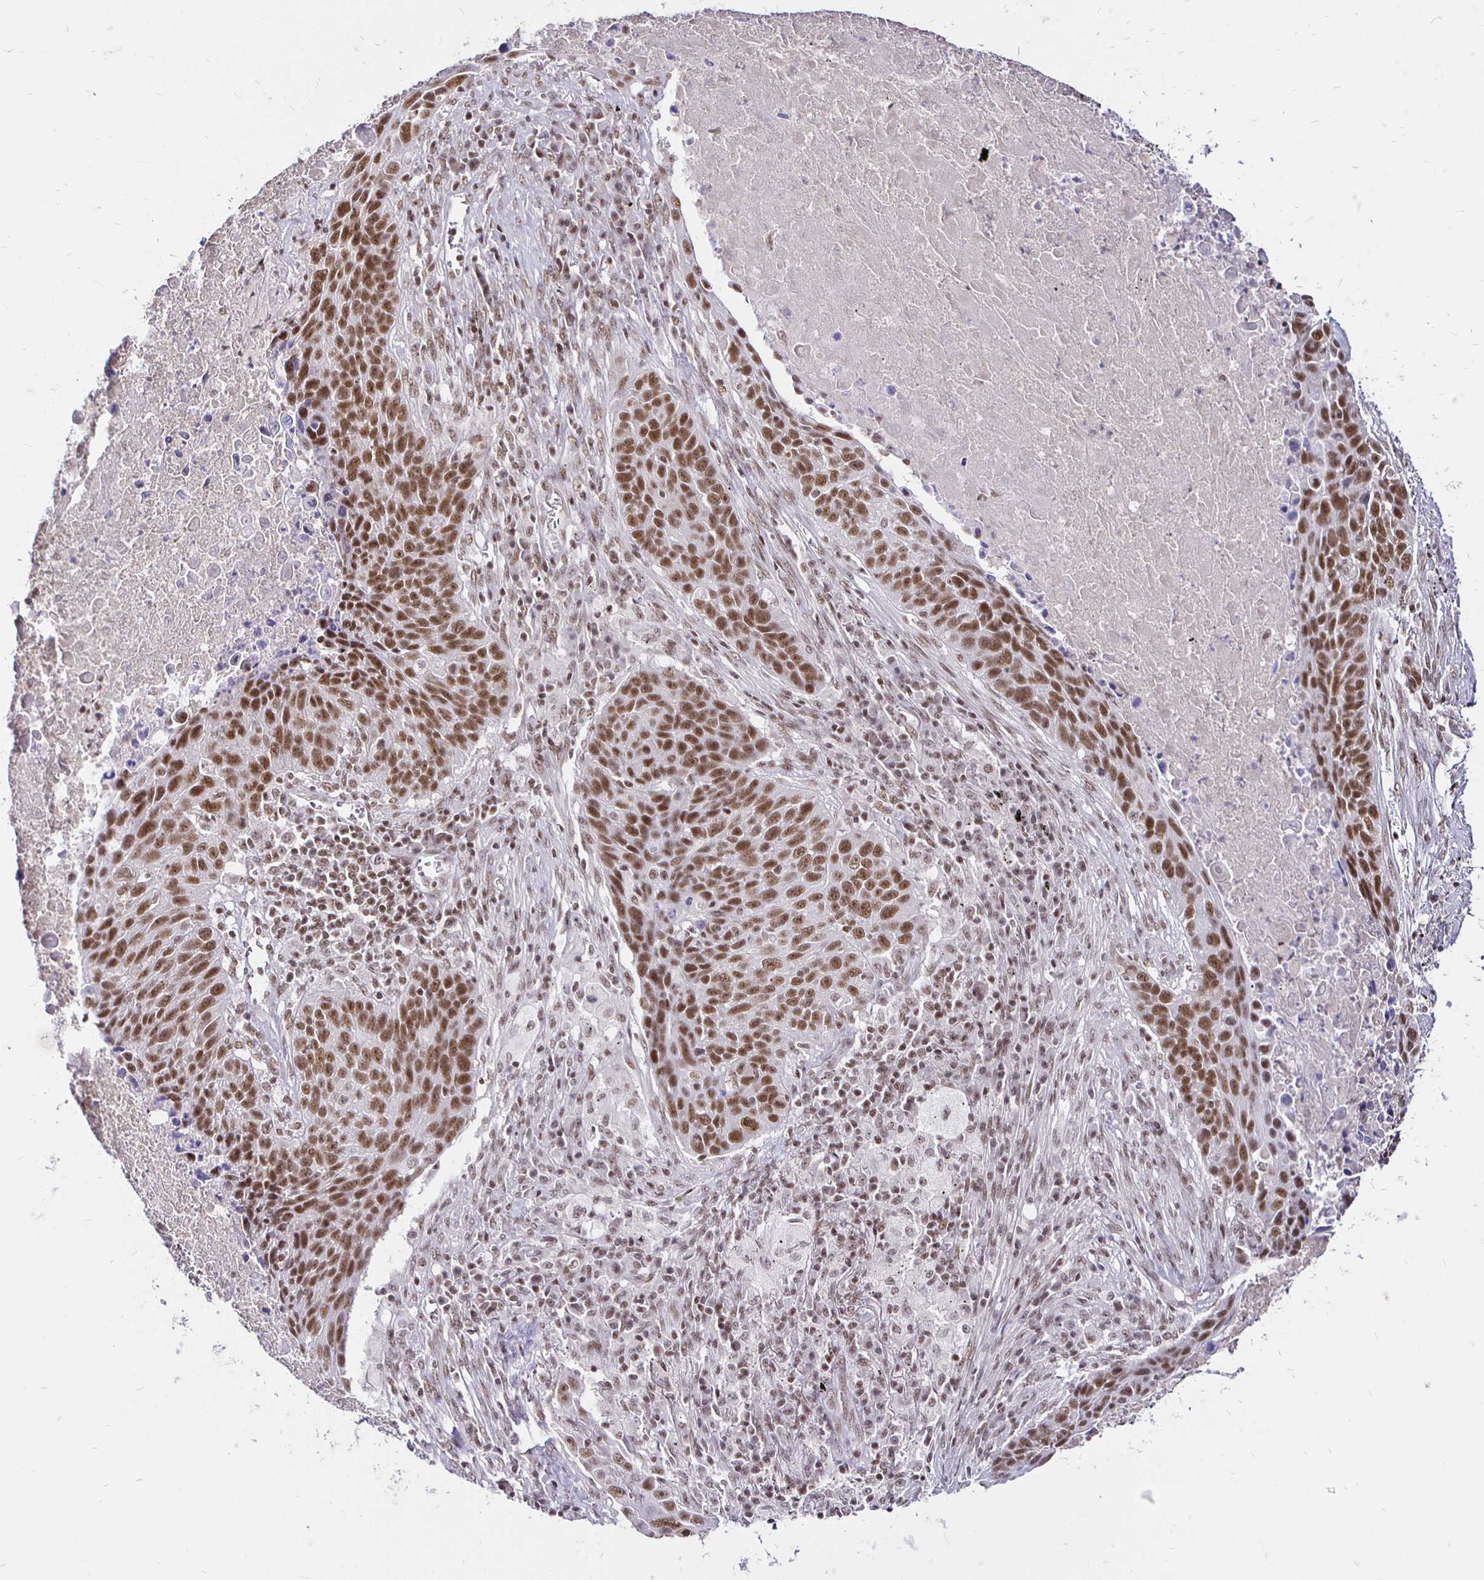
{"staining": {"intensity": "moderate", "quantity": ">75%", "location": "nuclear"}, "tissue": "lung cancer", "cell_type": "Tumor cells", "image_type": "cancer", "snomed": [{"axis": "morphology", "description": "Squamous cell carcinoma, NOS"}, {"axis": "topography", "description": "Lung"}], "caption": "Lung squamous cell carcinoma was stained to show a protein in brown. There is medium levels of moderate nuclear staining in about >75% of tumor cells.", "gene": "SIN3A", "patient": {"sex": "male", "age": 78}}